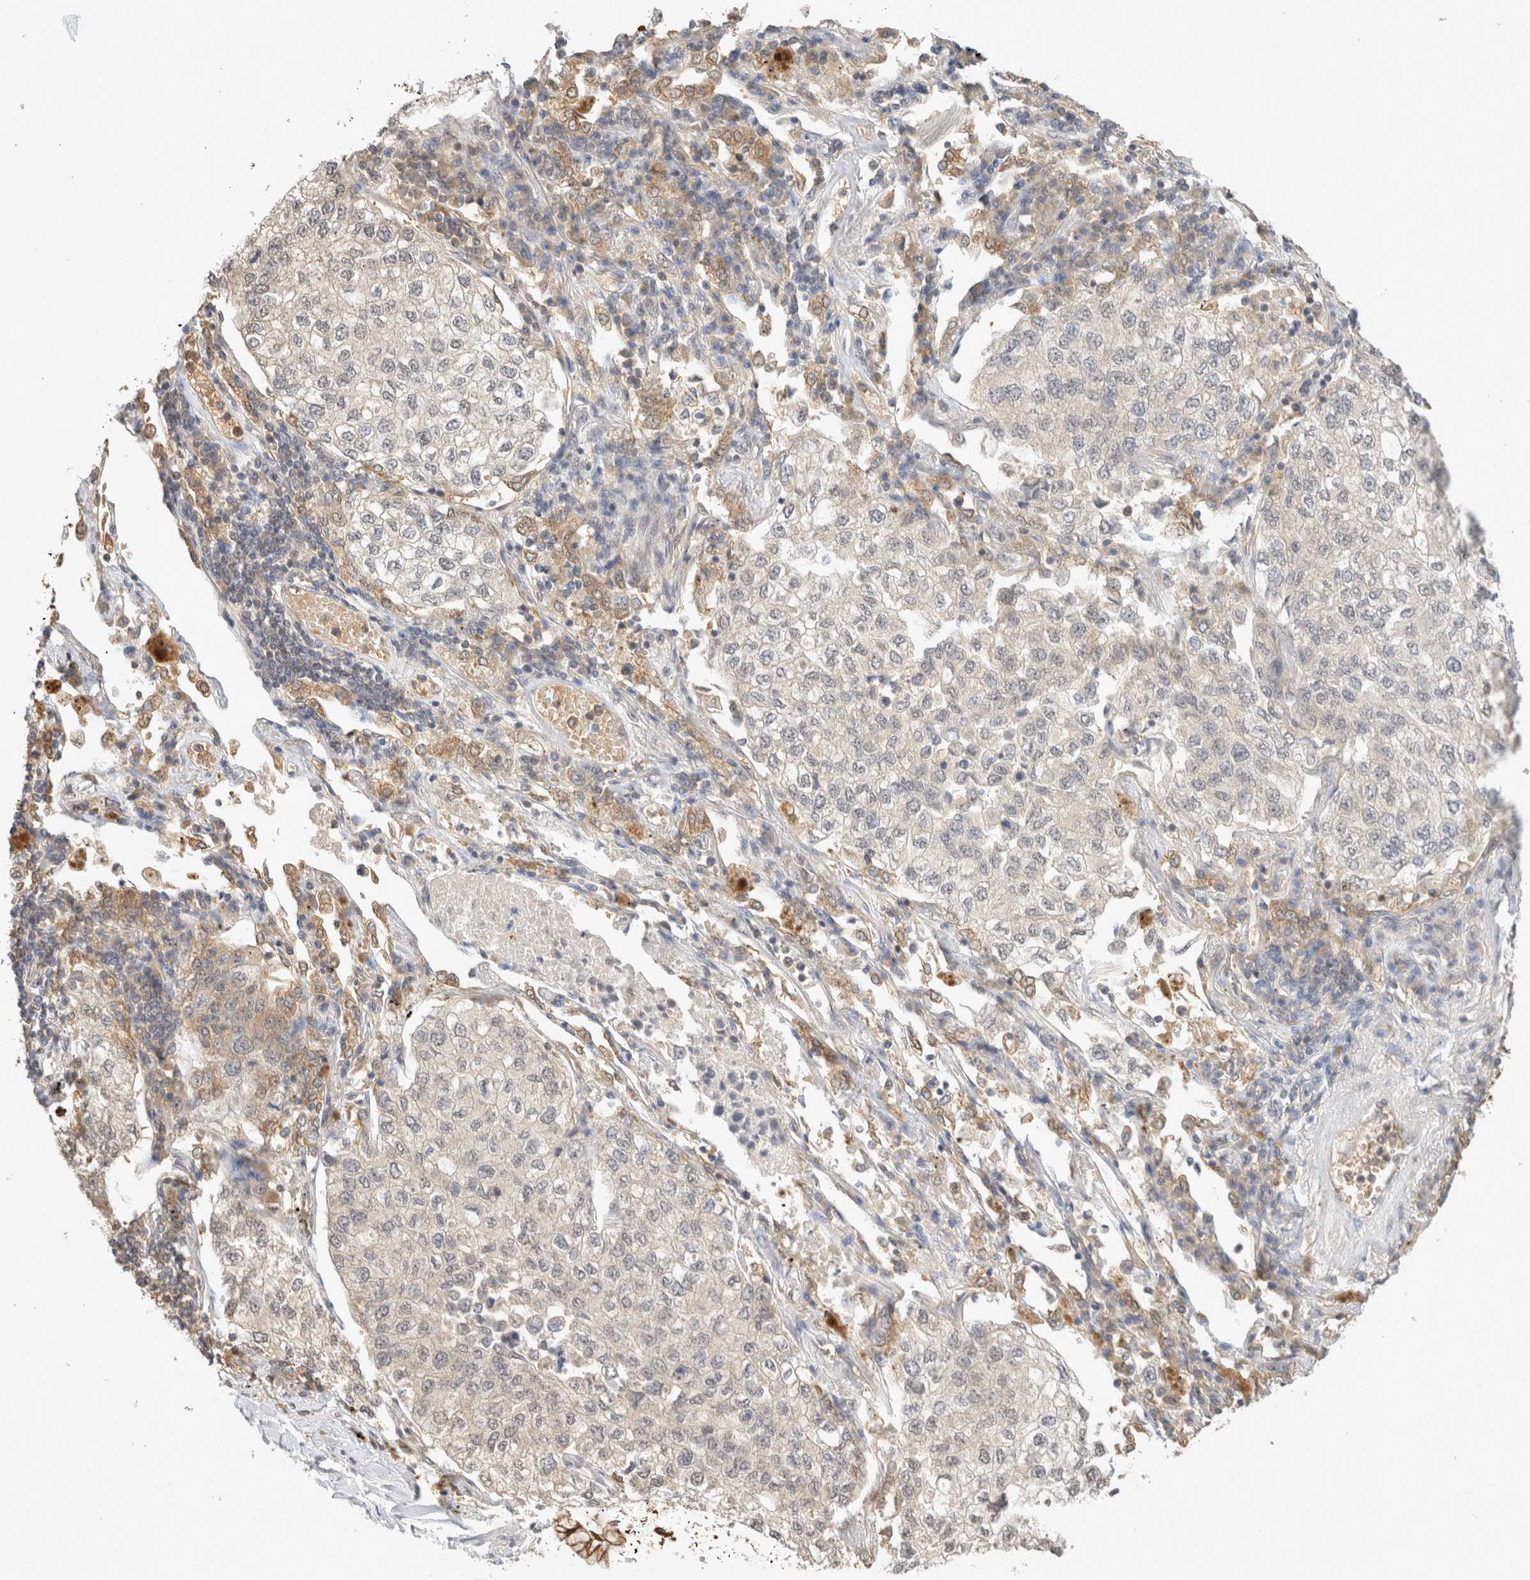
{"staining": {"intensity": "negative", "quantity": "none", "location": "none"}, "tissue": "lung cancer", "cell_type": "Tumor cells", "image_type": "cancer", "snomed": [{"axis": "morphology", "description": "Adenocarcinoma, NOS"}, {"axis": "topography", "description": "Lung"}], "caption": "DAB (3,3'-diaminobenzidine) immunohistochemical staining of human lung adenocarcinoma shows no significant positivity in tumor cells. (DAB IHC, high magnification).", "gene": "CA13", "patient": {"sex": "male", "age": 63}}